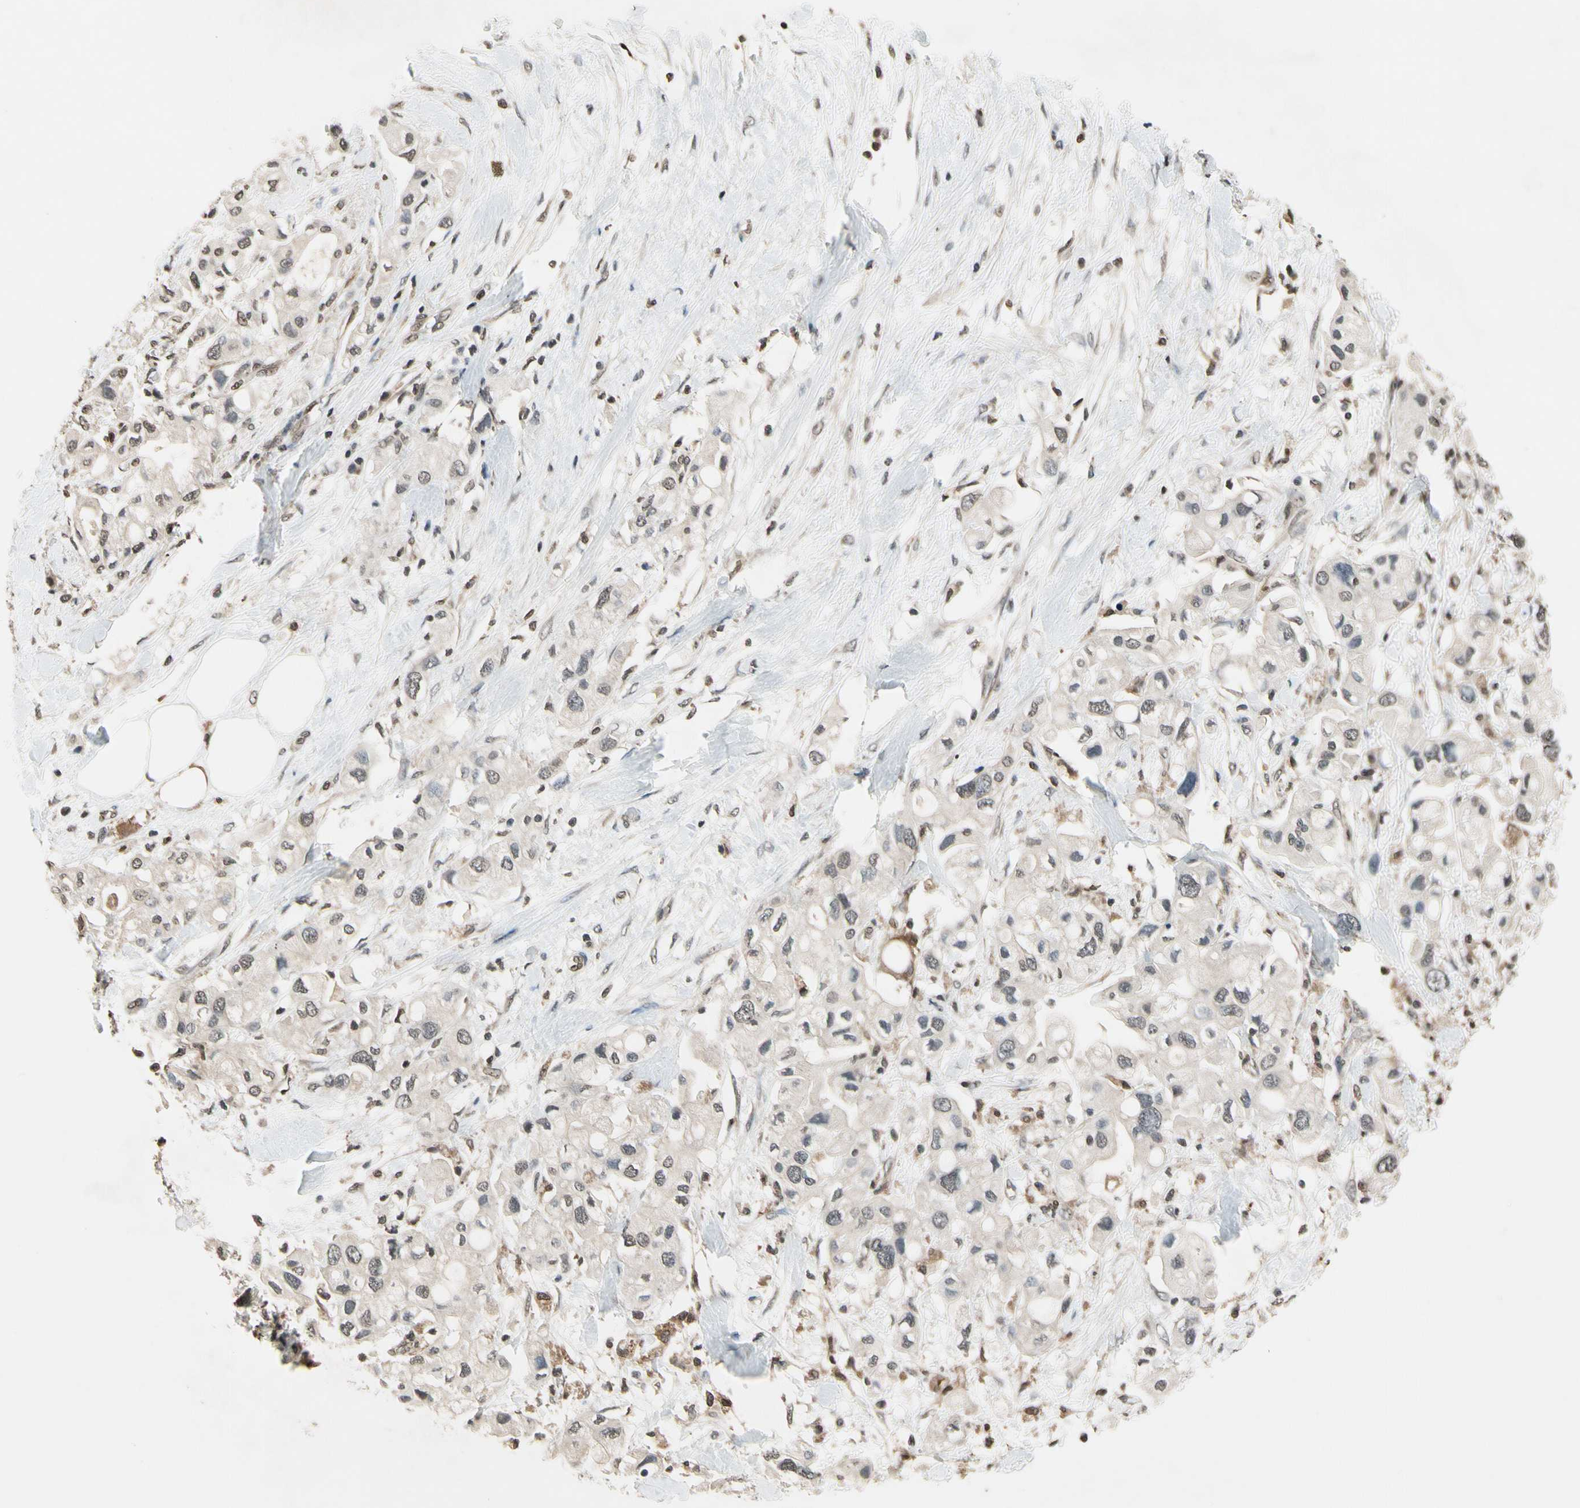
{"staining": {"intensity": "moderate", "quantity": "25%-75%", "location": "cytoplasmic/membranous"}, "tissue": "pancreatic cancer", "cell_type": "Tumor cells", "image_type": "cancer", "snomed": [{"axis": "morphology", "description": "Adenocarcinoma, NOS"}, {"axis": "topography", "description": "Pancreas"}], "caption": "This micrograph exhibits IHC staining of human pancreatic cancer (adenocarcinoma), with medium moderate cytoplasmic/membranous staining in approximately 25%-75% of tumor cells.", "gene": "GCLC", "patient": {"sex": "female", "age": 56}}